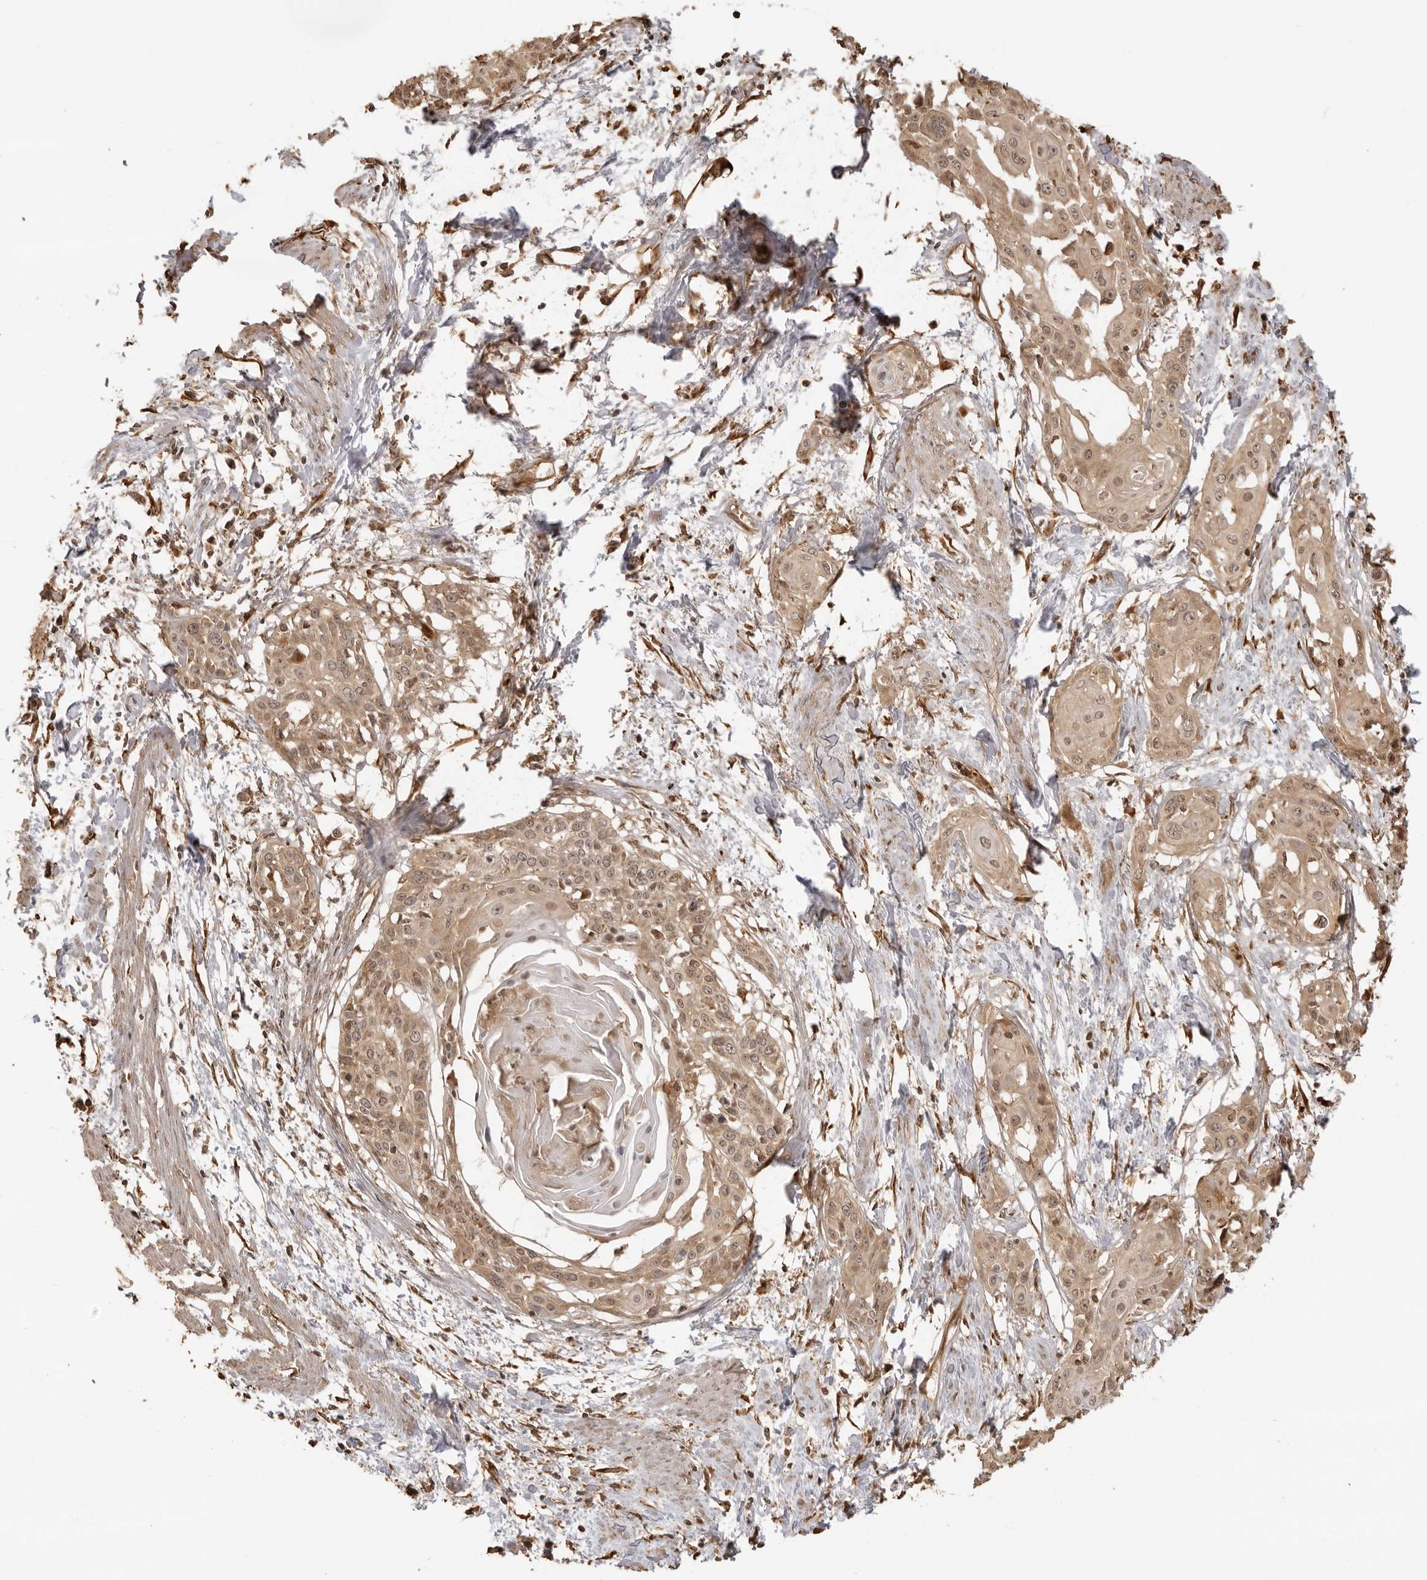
{"staining": {"intensity": "moderate", "quantity": ">75%", "location": "cytoplasmic/membranous,nuclear"}, "tissue": "cervical cancer", "cell_type": "Tumor cells", "image_type": "cancer", "snomed": [{"axis": "morphology", "description": "Squamous cell carcinoma, NOS"}, {"axis": "topography", "description": "Cervix"}], "caption": "Protein expression analysis of cervical squamous cell carcinoma displays moderate cytoplasmic/membranous and nuclear staining in about >75% of tumor cells. Using DAB (3,3'-diaminobenzidine) (brown) and hematoxylin (blue) stains, captured at high magnification using brightfield microscopy.", "gene": "IKBKE", "patient": {"sex": "female", "age": 57}}